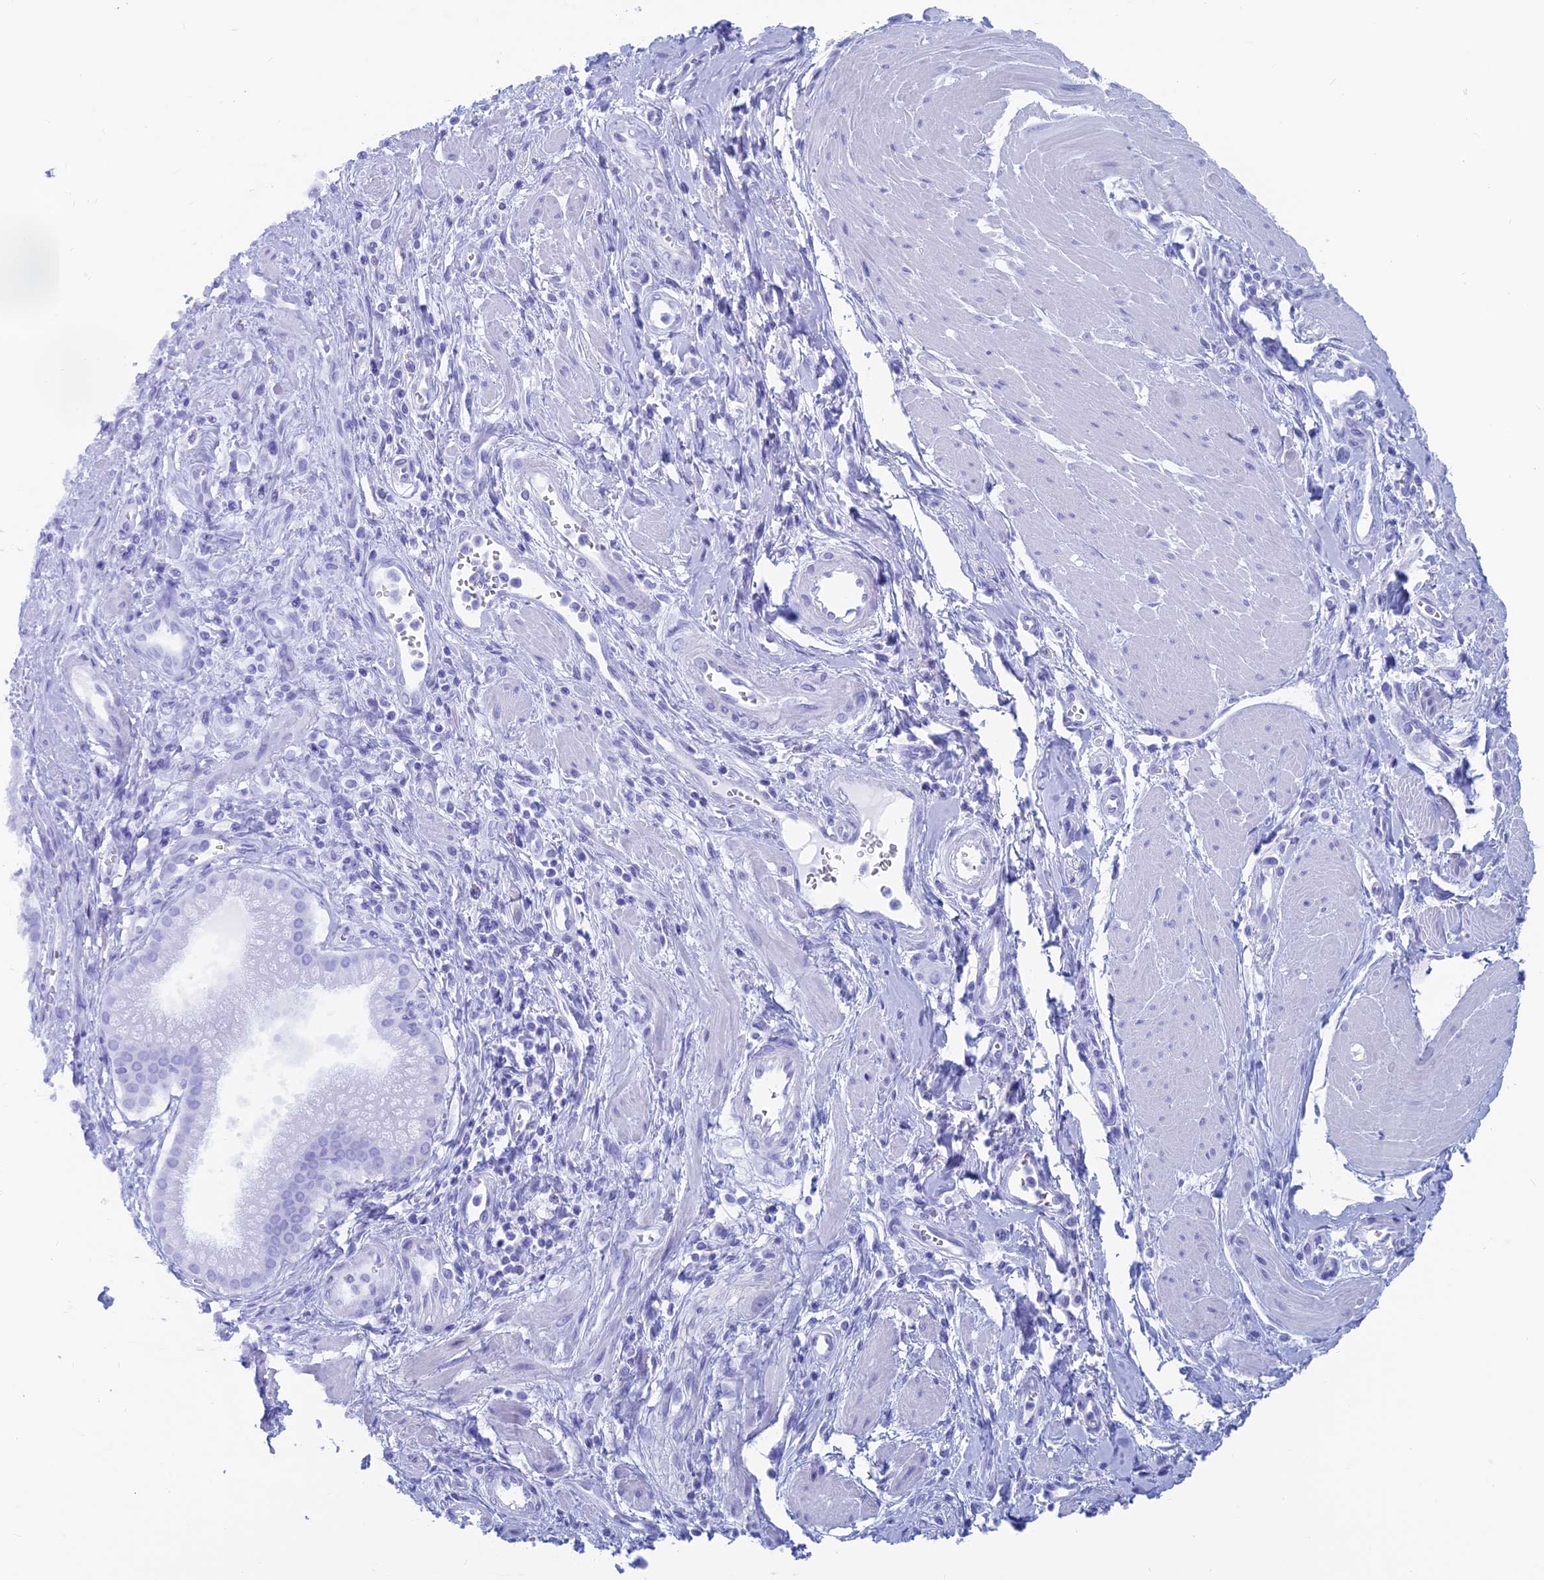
{"staining": {"intensity": "negative", "quantity": "none", "location": "none"}, "tissue": "pancreatic cancer", "cell_type": "Tumor cells", "image_type": "cancer", "snomed": [{"axis": "morphology", "description": "Adenocarcinoma, NOS"}, {"axis": "topography", "description": "Pancreas"}], "caption": "IHC of adenocarcinoma (pancreatic) shows no staining in tumor cells.", "gene": "CAPS", "patient": {"sex": "male", "age": 78}}